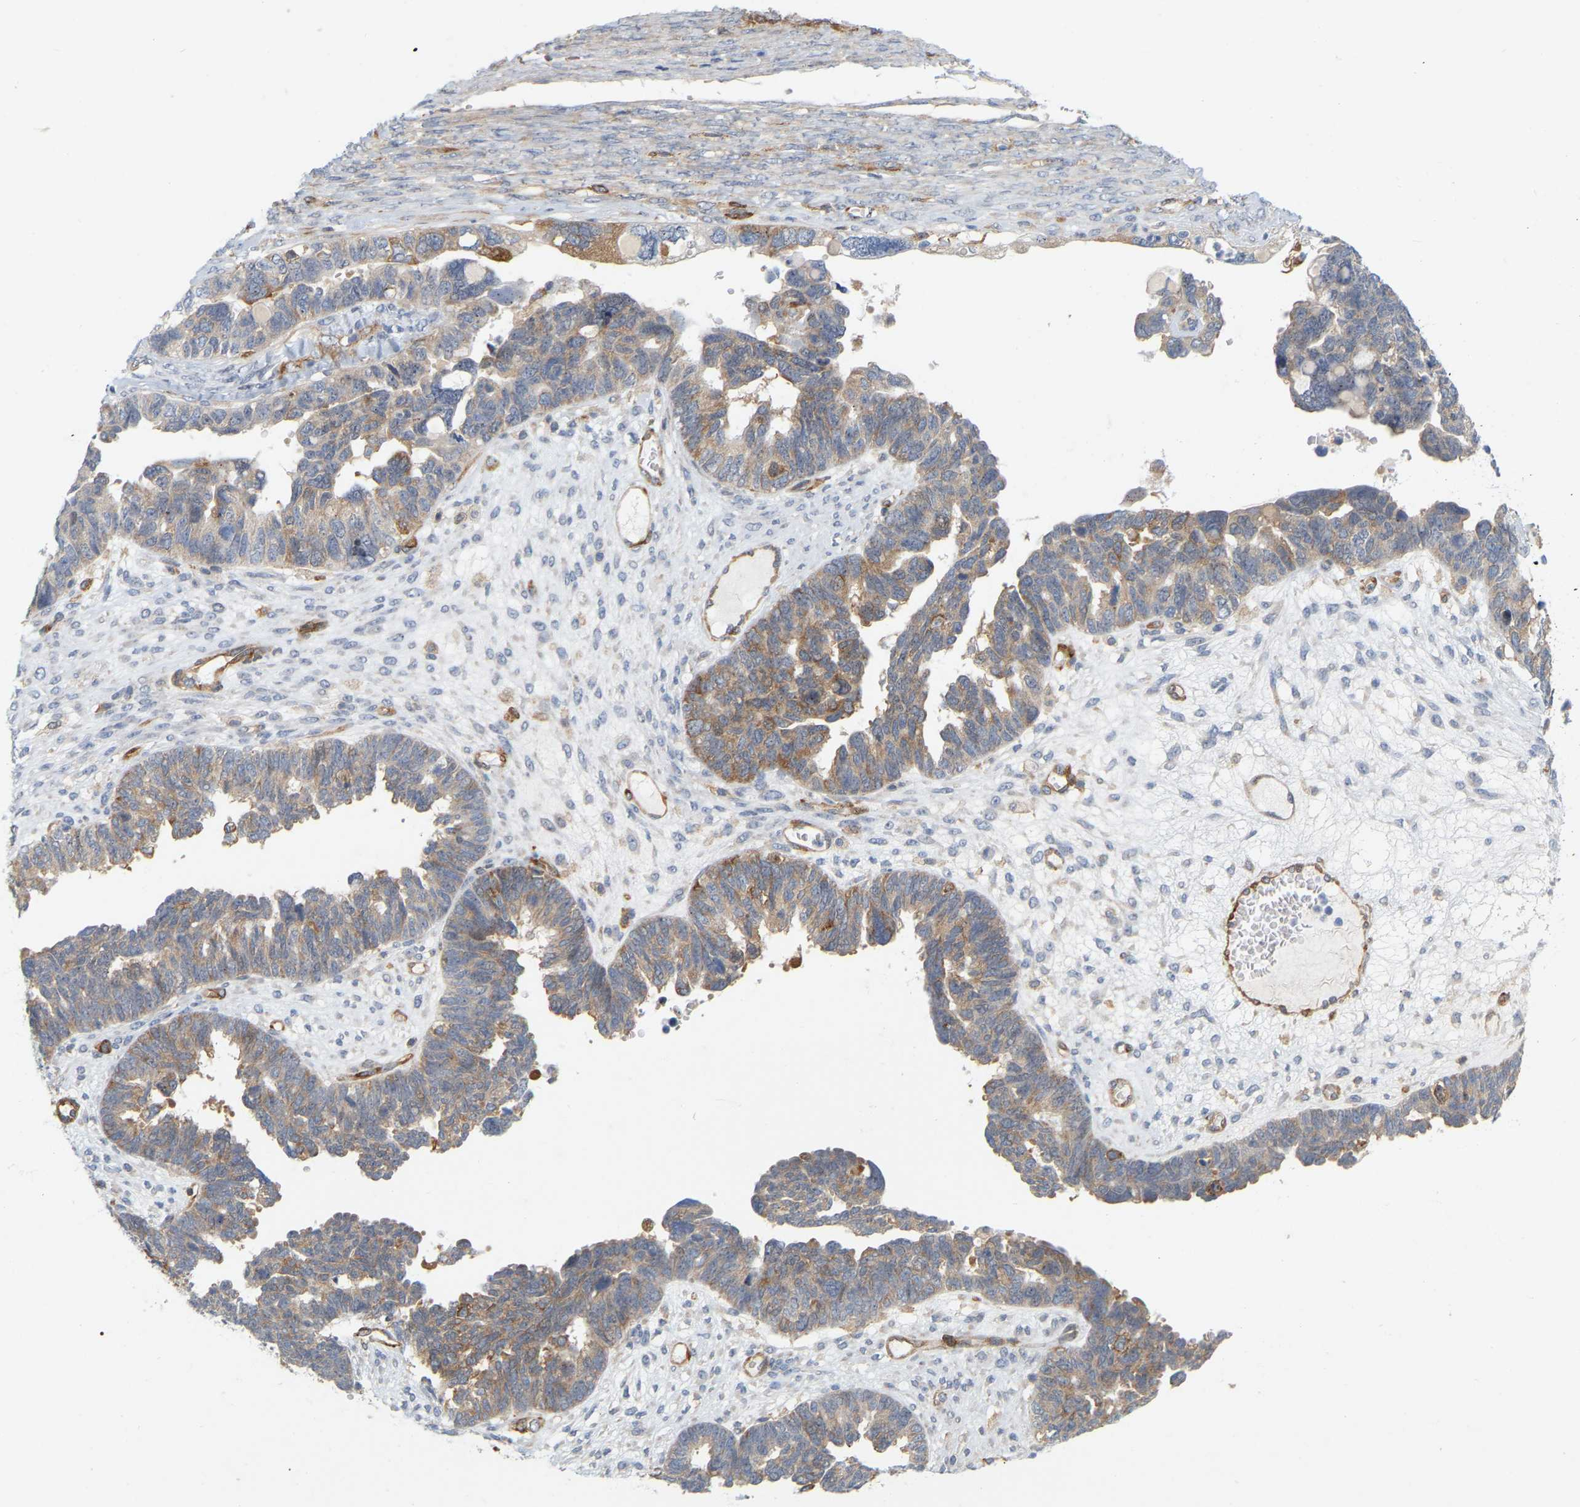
{"staining": {"intensity": "moderate", "quantity": "<25%", "location": "cytoplasmic/membranous"}, "tissue": "ovarian cancer", "cell_type": "Tumor cells", "image_type": "cancer", "snomed": [{"axis": "morphology", "description": "Cystadenocarcinoma, serous, NOS"}, {"axis": "topography", "description": "Ovary"}], "caption": "Protein expression analysis of human ovarian cancer reveals moderate cytoplasmic/membranous staining in approximately <25% of tumor cells. (Brightfield microscopy of DAB IHC at high magnification).", "gene": "RAPH1", "patient": {"sex": "female", "age": 79}}